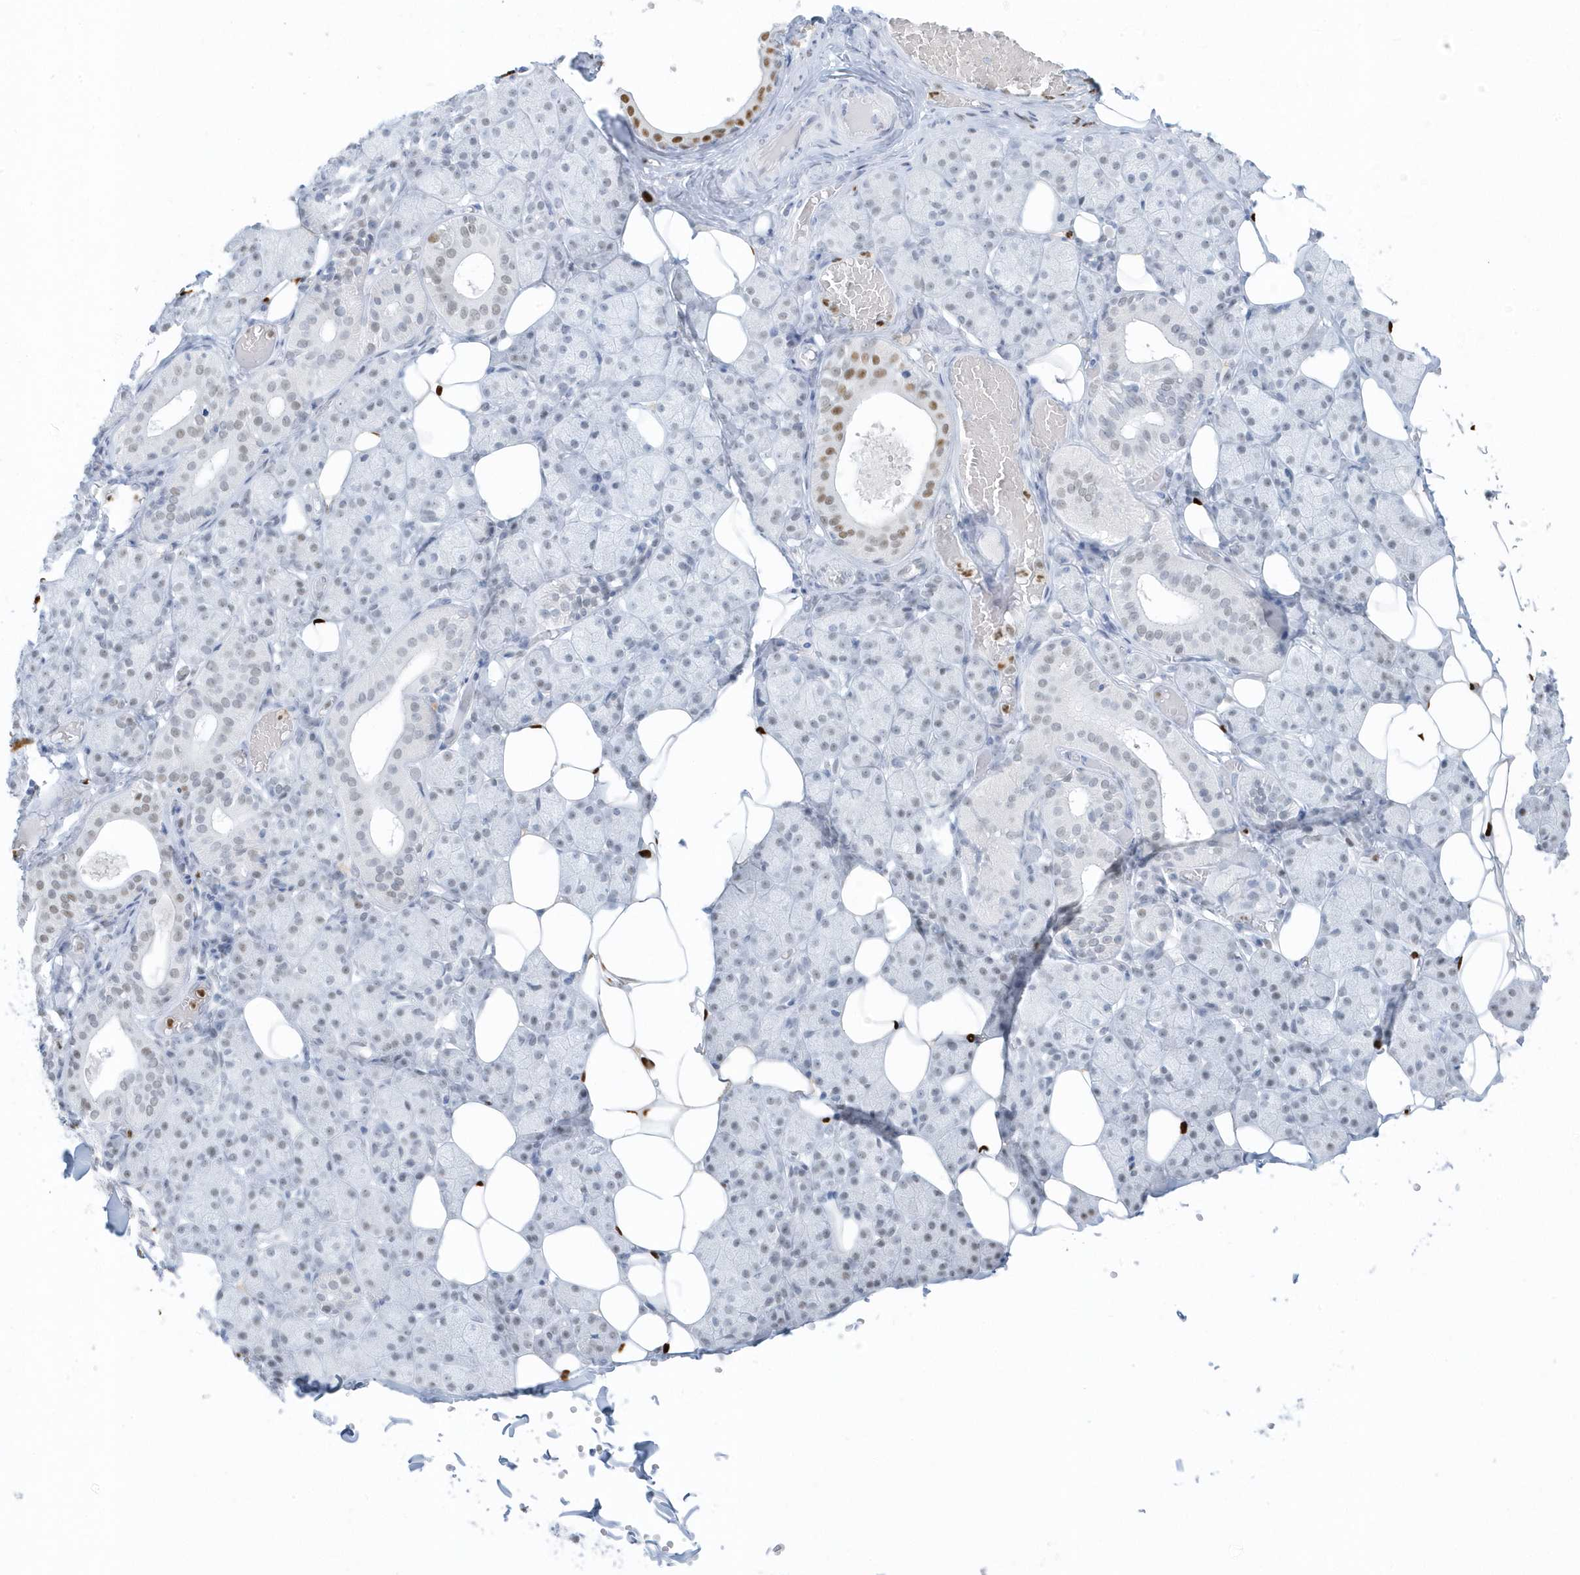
{"staining": {"intensity": "moderate", "quantity": "<25%", "location": "nuclear"}, "tissue": "salivary gland", "cell_type": "Glandular cells", "image_type": "normal", "snomed": [{"axis": "morphology", "description": "Normal tissue, NOS"}, {"axis": "topography", "description": "Salivary gland"}], "caption": "Protein staining exhibits moderate nuclear expression in about <25% of glandular cells in benign salivary gland.", "gene": "SMIM34", "patient": {"sex": "female", "age": 33}}